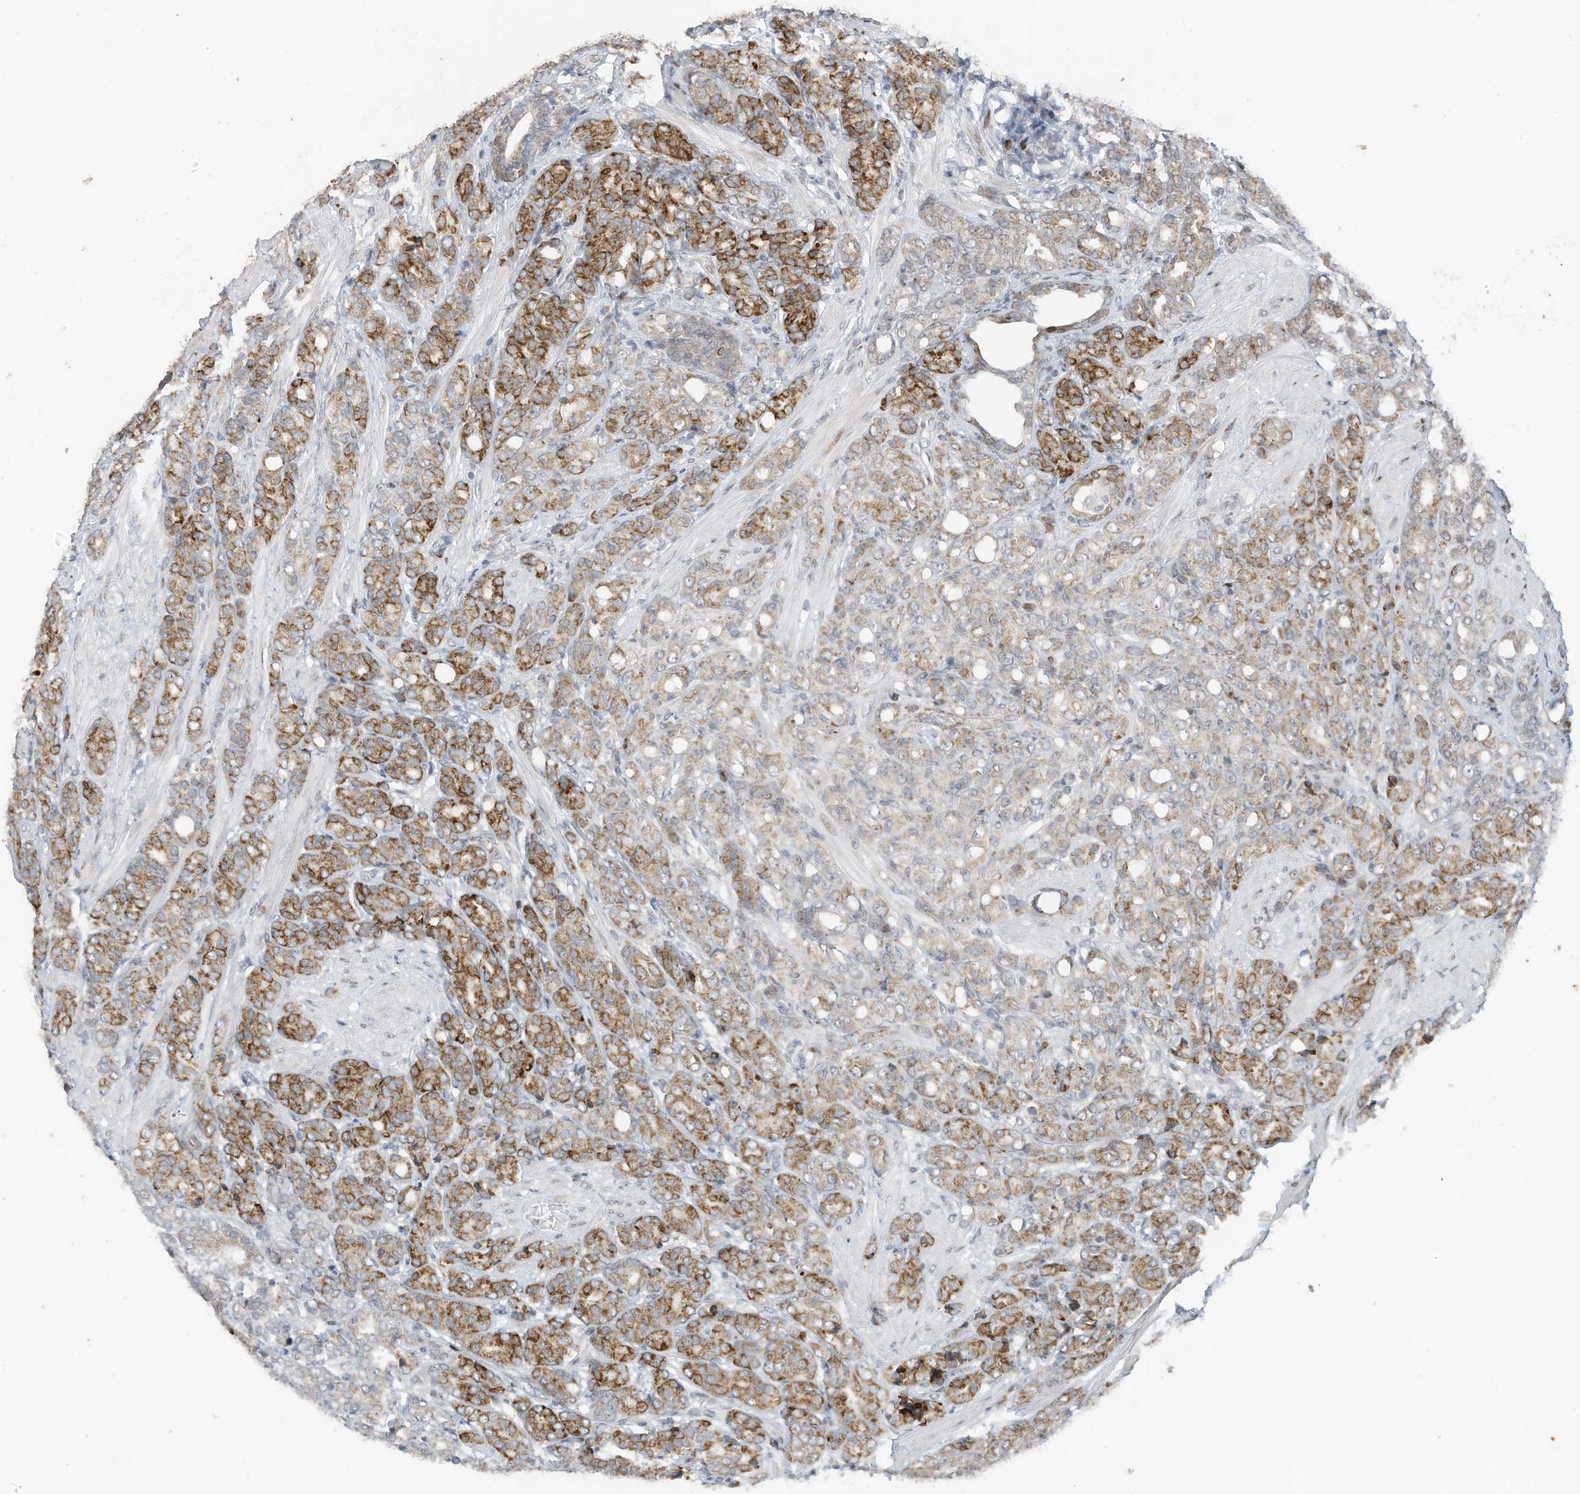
{"staining": {"intensity": "strong", "quantity": "<25%", "location": "cytoplasmic/membranous"}, "tissue": "prostate cancer", "cell_type": "Tumor cells", "image_type": "cancer", "snomed": [{"axis": "morphology", "description": "Adenocarcinoma, High grade"}, {"axis": "topography", "description": "Prostate"}], "caption": "A brown stain highlights strong cytoplasmic/membranous positivity of a protein in human prostate cancer (adenocarcinoma (high-grade)) tumor cells.", "gene": "RABL3", "patient": {"sex": "male", "age": 62}}